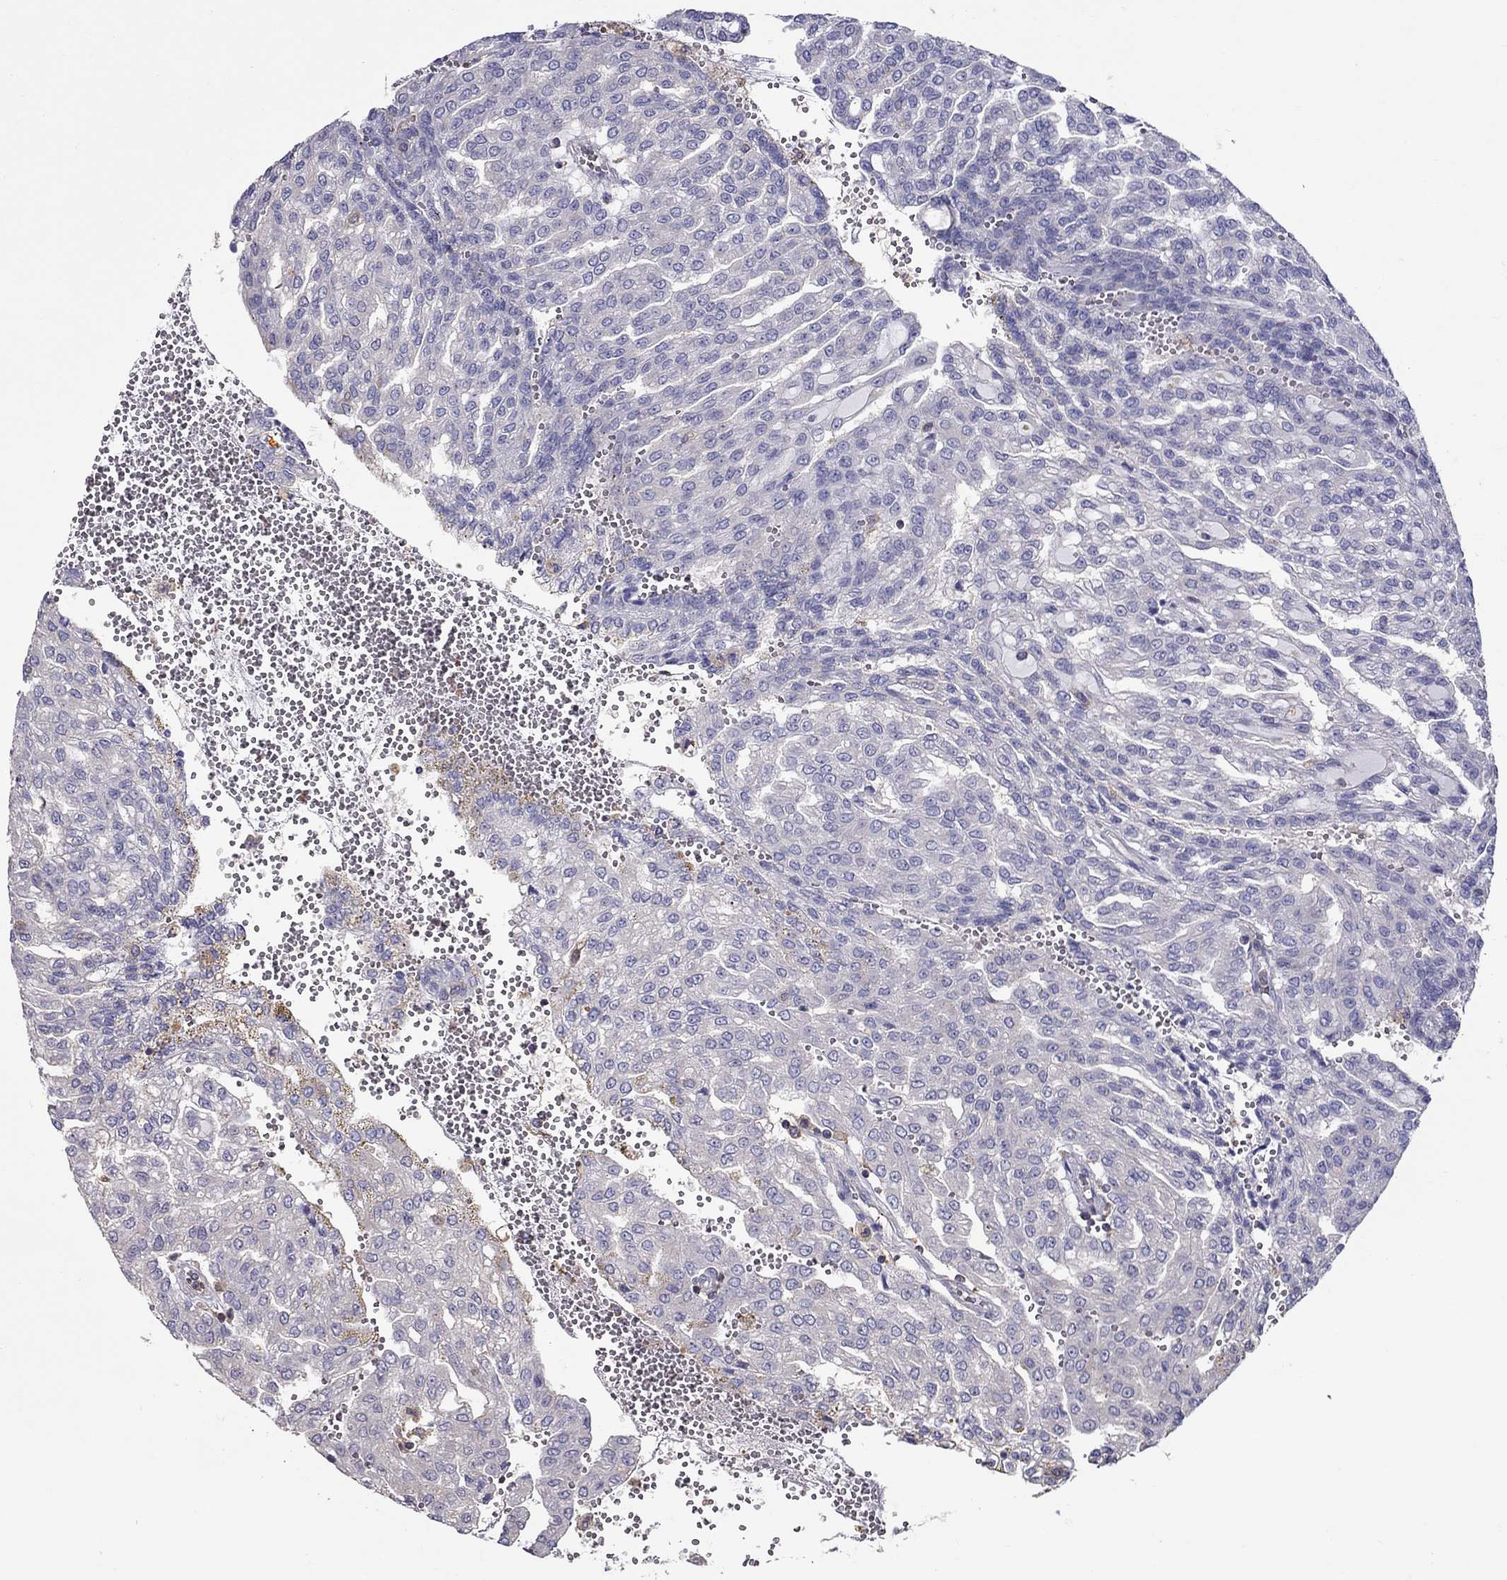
{"staining": {"intensity": "negative", "quantity": "none", "location": "none"}, "tissue": "renal cancer", "cell_type": "Tumor cells", "image_type": "cancer", "snomed": [{"axis": "morphology", "description": "Adenocarcinoma, NOS"}, {"axis": "topography", "description": "Kidney"}], "caption": "There is no significant staining in tumor cells of adenocarcinoma (renal).", "gene": "TEX22", "patient": {"sex": "male", "age": 63}}